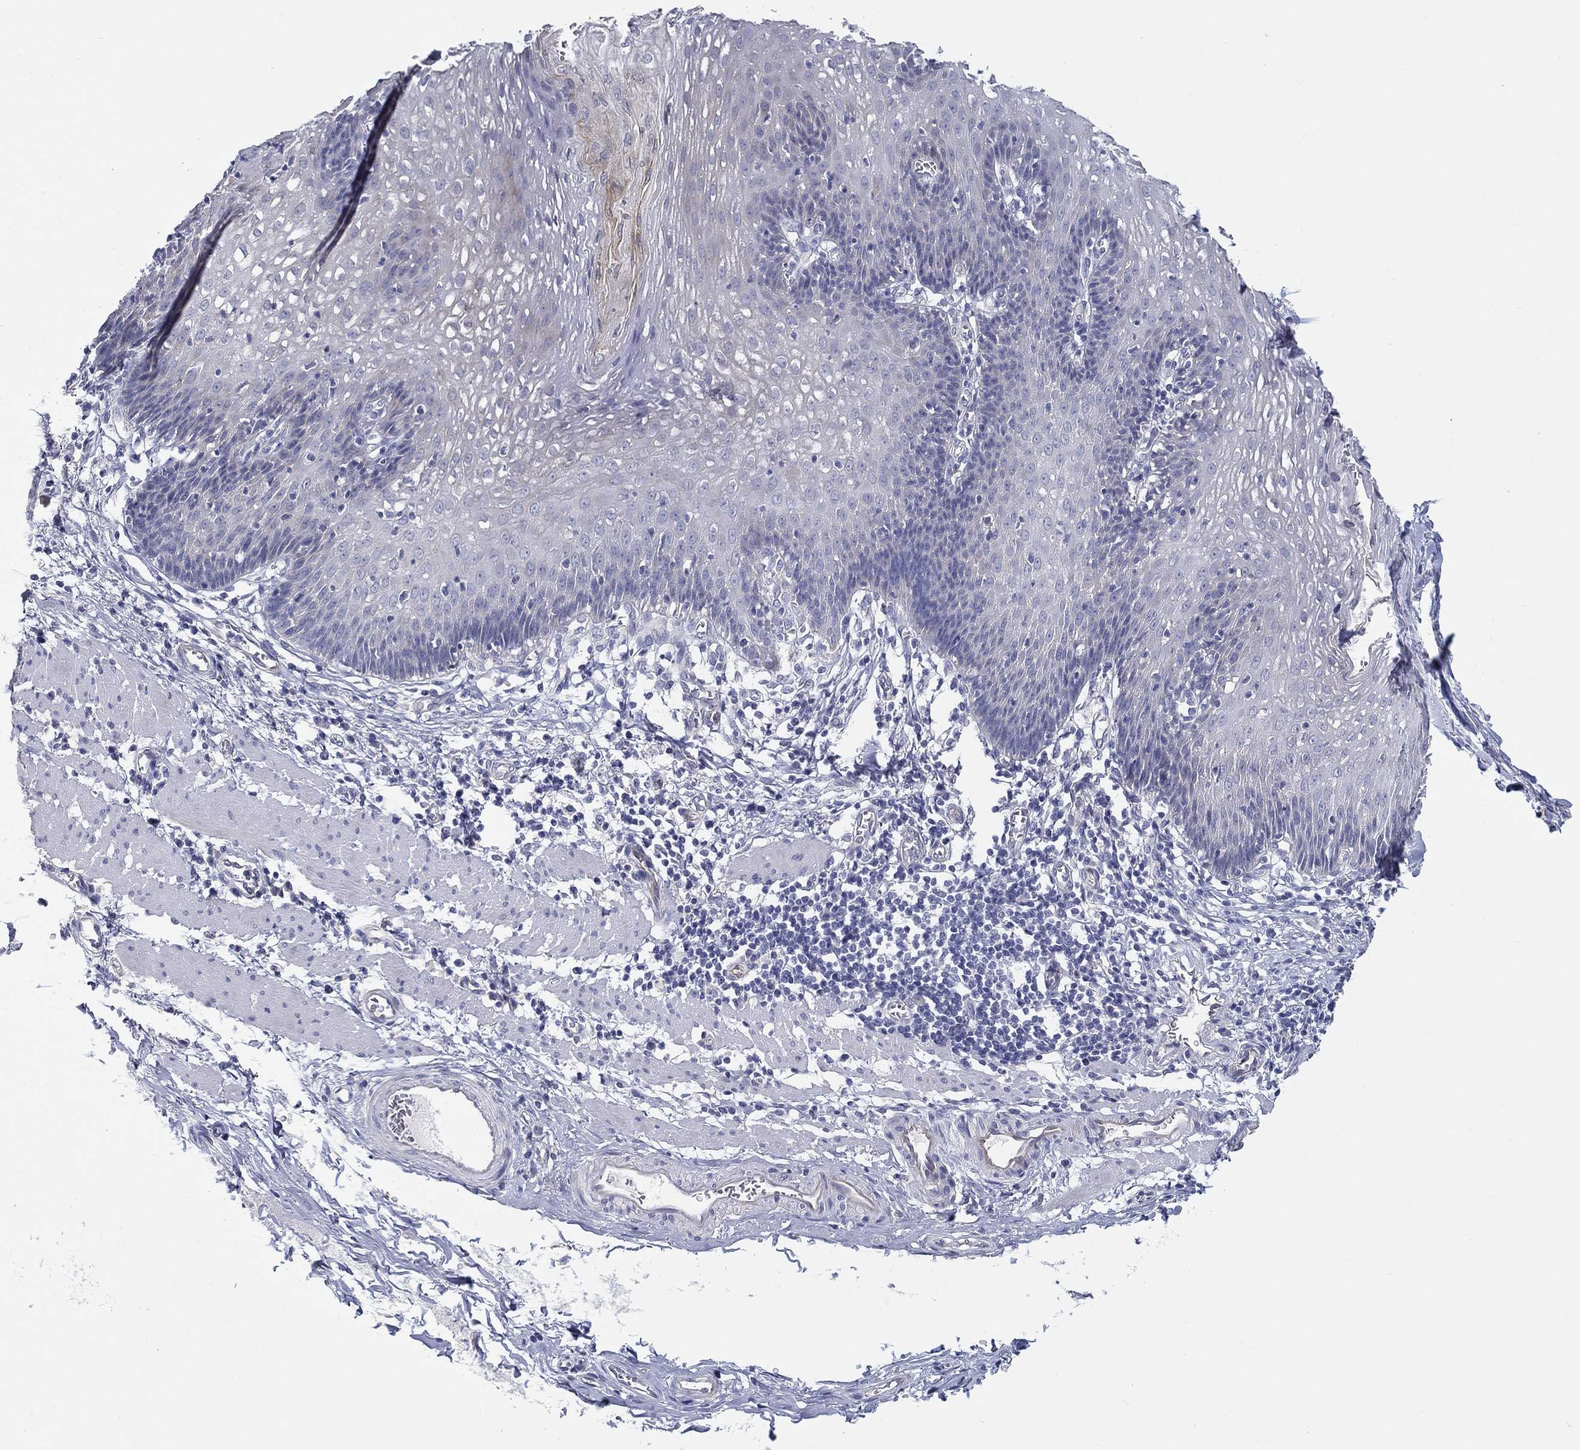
{"staining": {"intensity": "negative", "quantity": "none", "location": "none"}, "tissue": "esophagus", "cell_type": "Squamous epithelial cells", "image_type": "normal", "snomed": [{"axis": "morphology", "description": "Normal tissue, NOS"}, {"axis": "topography", "description": "Esophagus"}], "caption": "Human esophagus stained for a protein using immunohistochemistry shows no expression in squamous epithelial cells.", "gene": "ERMP1", "patient": {"sex": "male", "age": 57}}